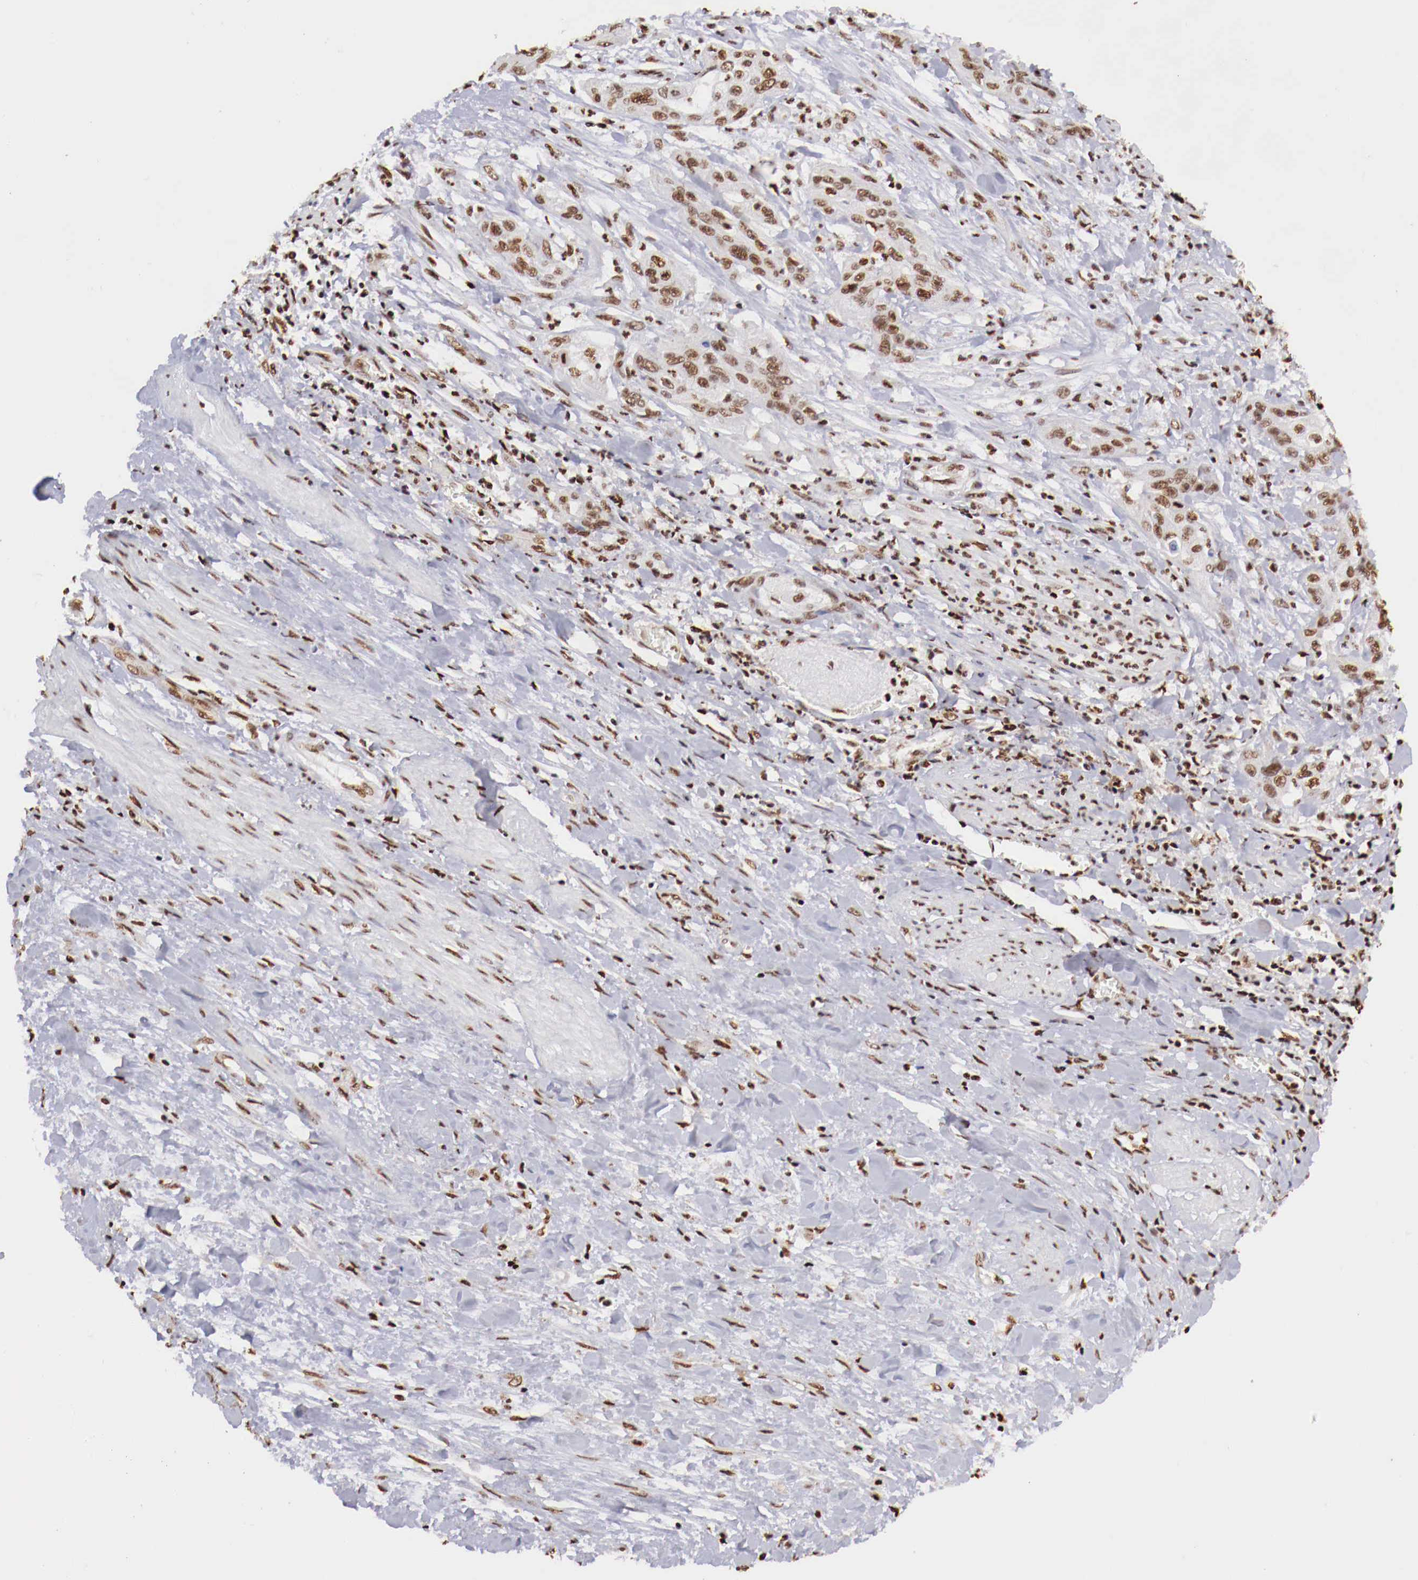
{"staining": {"intensity": "moderate", "quantity": ">75%", "location": "nuclear"}, "tissue": "cervical cancer", "cell_type": "Tumor cells", "image_type": "cancer", "snomed": [{"axis": "morphology", "description": "Squamous cell carcinoma, NOS"}, {"axis": "topography", "description": "Cervix"}], "caption": "A histopathology image showing moderate nuclear staining in about >75% of tumor cells in cervical squamous cell carcinoma, as visualized by brown immunohistochemical staining.", "gene": "MAX", "patient": {"sex": "female", "age": 41}}